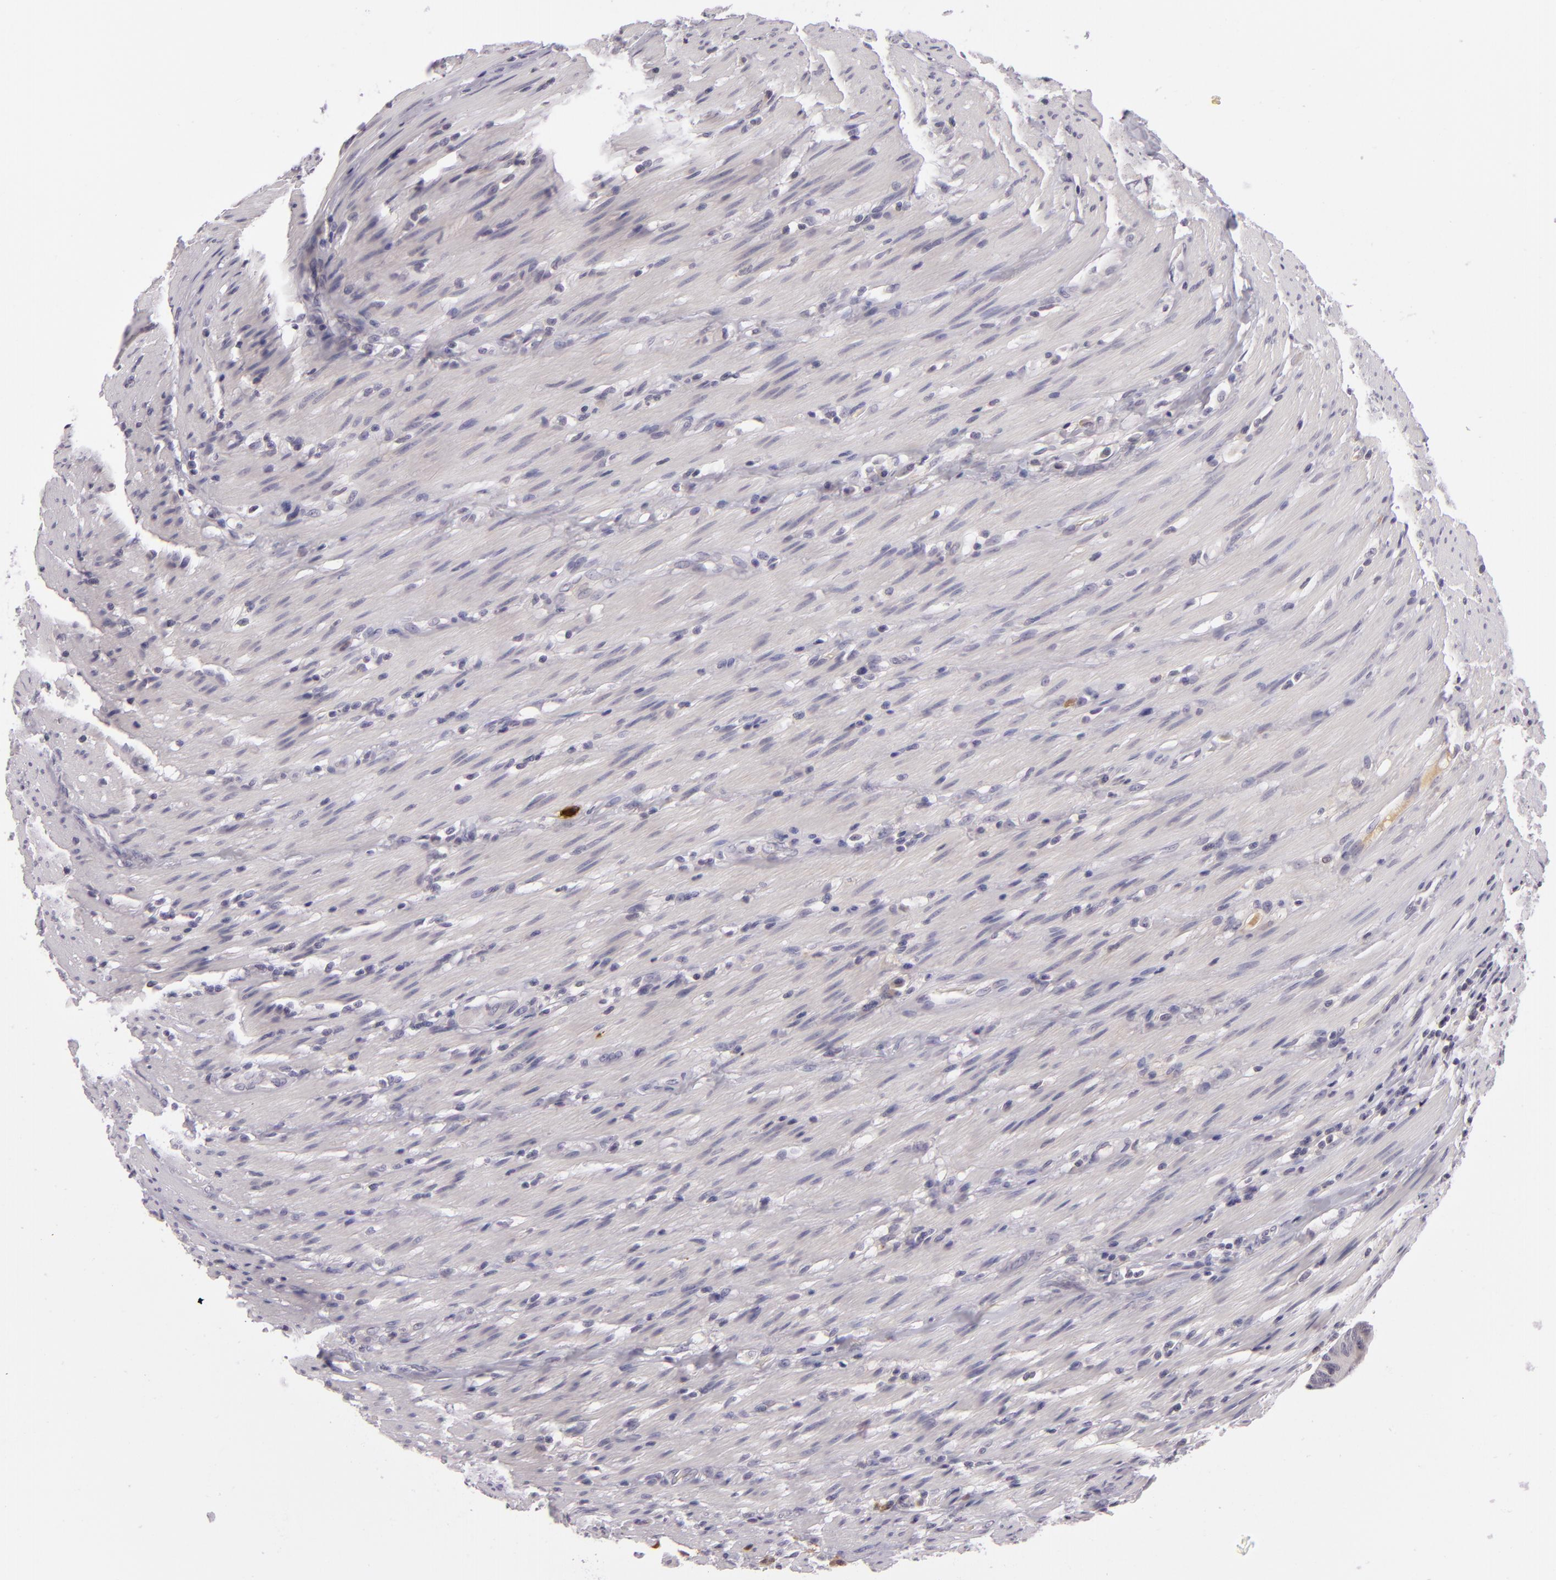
{"staining": {"intensity": "negative", "quantity": "none", "location": "none"}, "tissue": "colorectal cancer", "cell_type": "Tumor cells", "image_type": "cancer", "snomed": [{"axis": "morphology", "description": "Adenocarcinoma, NOS"}, {"axis": "topography", "description": "Colon"}], "caption": "Immunohistochemistry of human adenocarcinoma (colorectal) shows no expression in tumor cells.", "gene": "DAG1", "patient": {"sex": "male", "age": 54}}